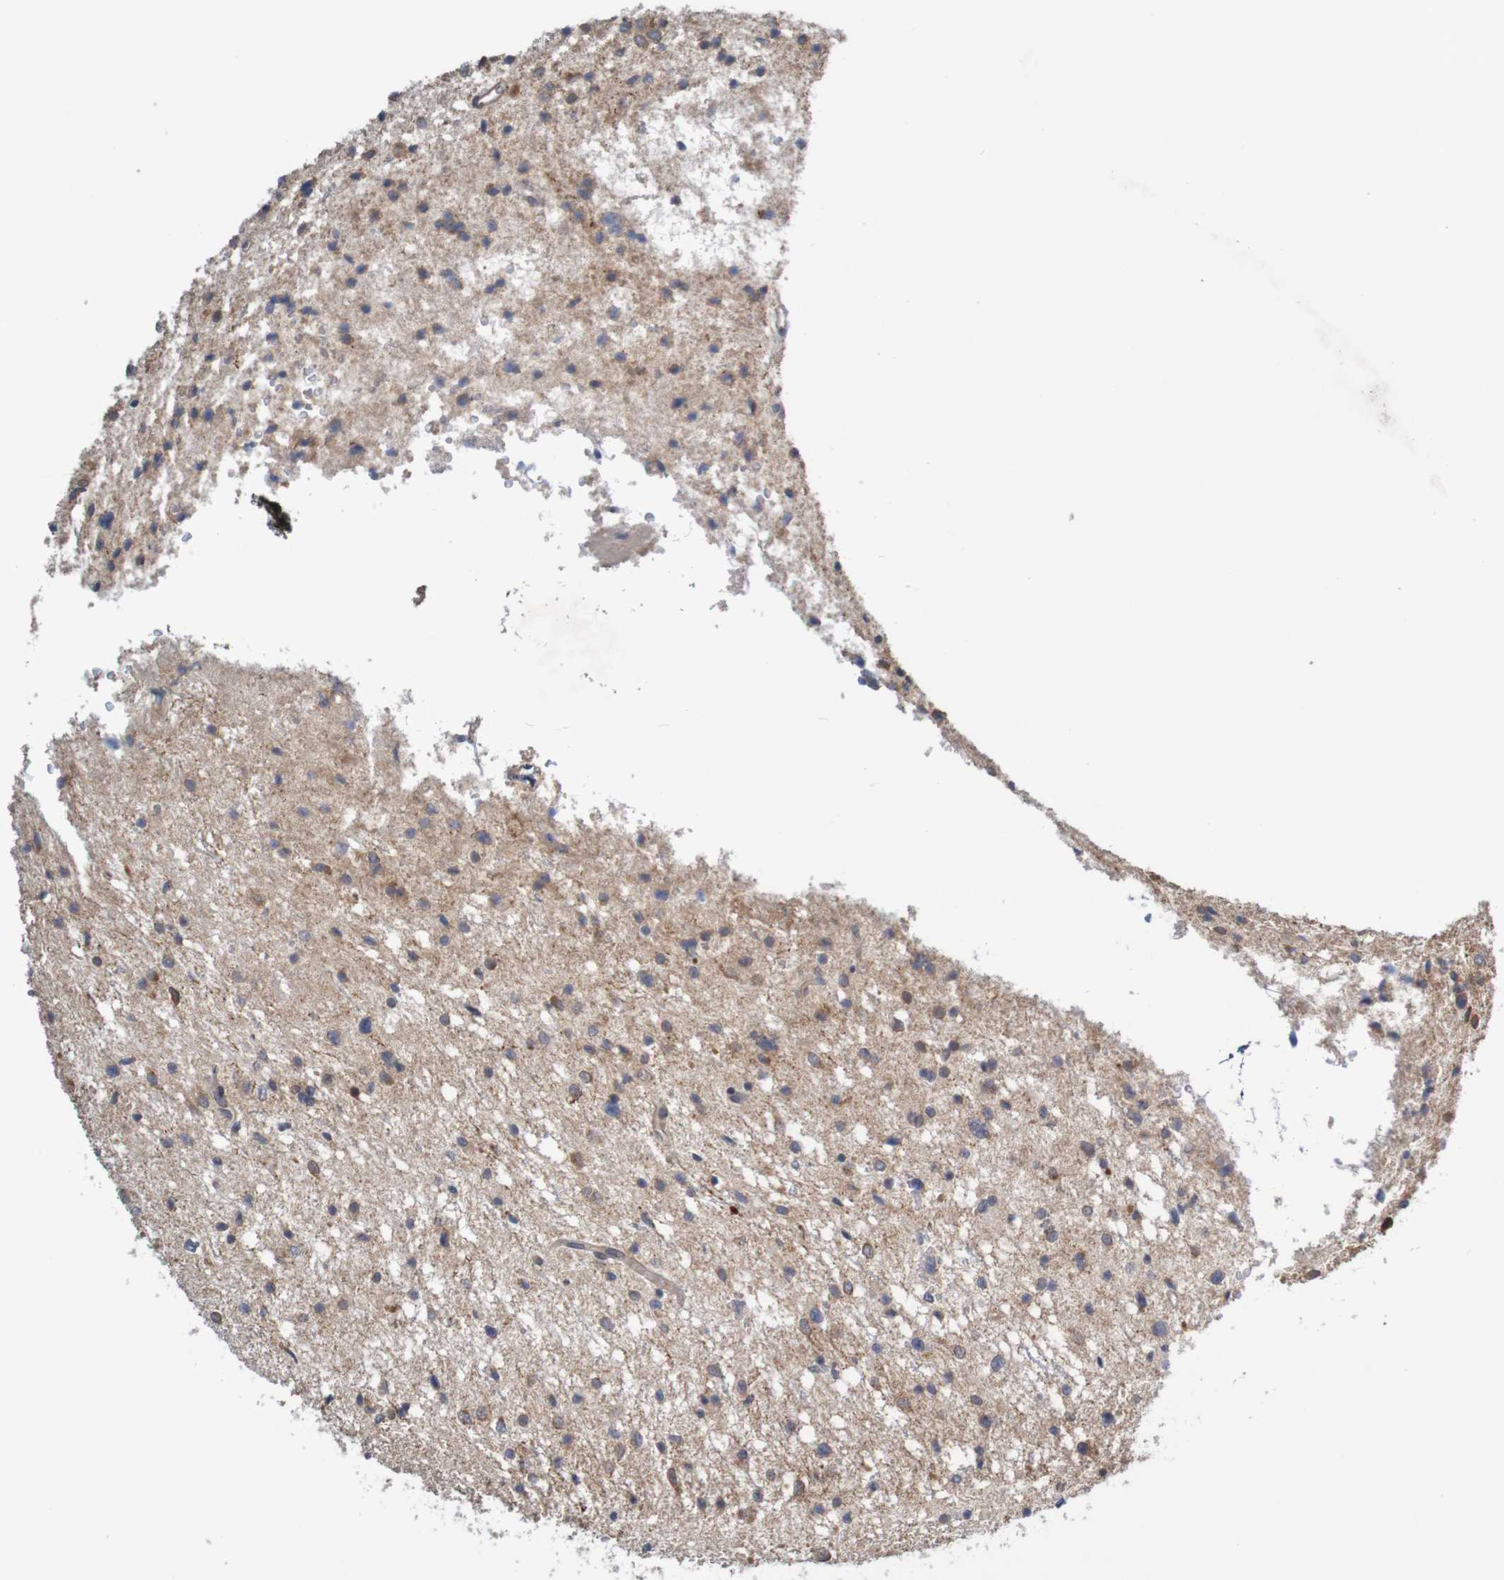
{"staining": {"intensity": "weak", "quantity": "25%-75%", "location": "cytoplasmic/membranous"}, "tissue": "glioma", "cell_type": "Tumor cells", "image_type": "cancer", "snomed": [{"axis": "morphology", "description": "Glioma, malignant, Low grade"}, {"axis": "topography", "description": "Brain"}], "caption": "This image reveals immunohistochemistry staining of malignant glioma (low-grade), with low weak cytoplasmic/membranous staining in approximately 25%-75% of tumor cells.", "gene": "ANKK1", "patient": {"sex": "female", "age": 37}}